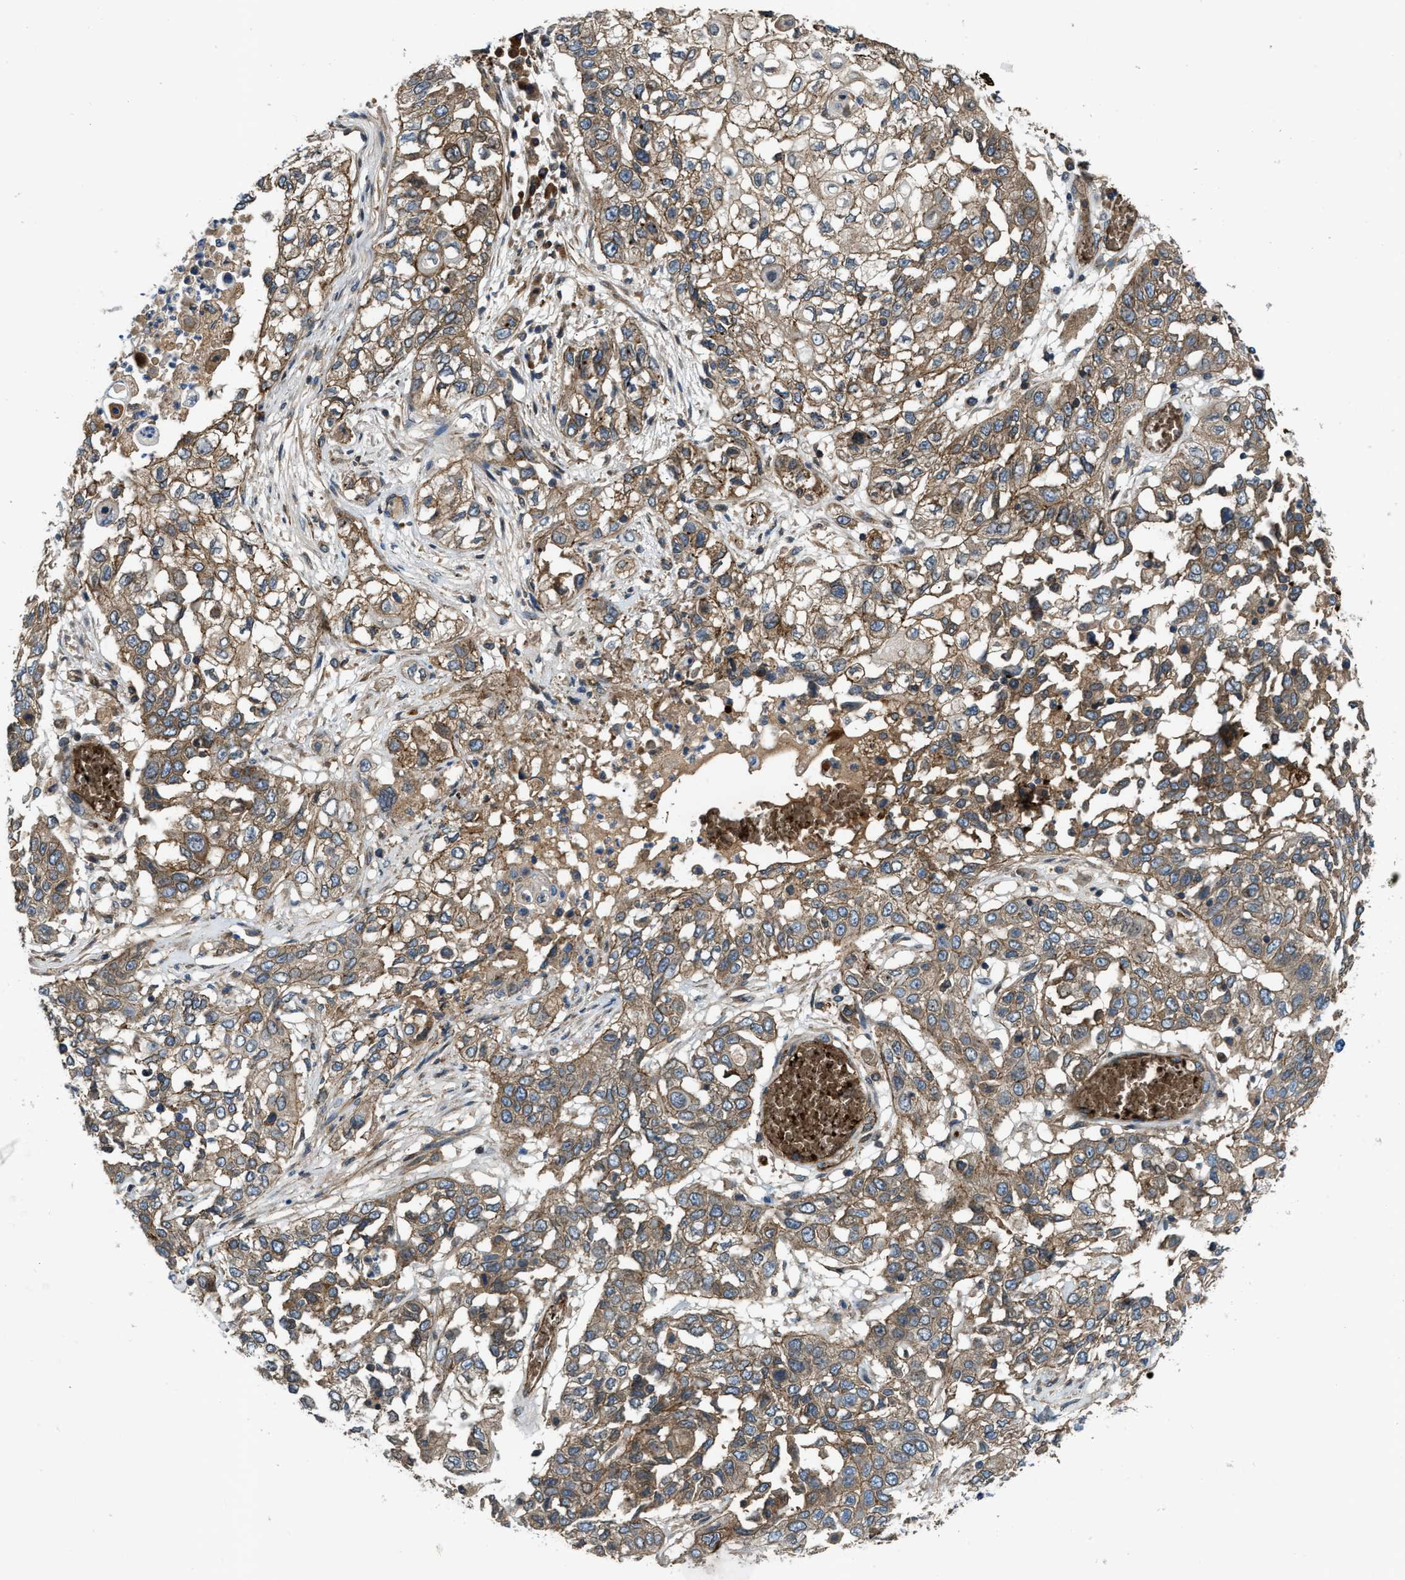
{"staining": {"intensity": "moderate", "quantity": "25%-75%", "location": "cytoplasmic/membranous"}, "tissue": "lung cancer", "cell_type": "Tumor cells", "image_type": "cancer", "snomed": [{"axis": "morphology", "description": "Squamous cell carcinoma, NOS"}, {"axis": "topography", "description": "Lung"}], "caption": "Immunohistochemical staining of lung cancer (squamous cell carcinoma) reveals medium levels of moderate cytoplasmic/membranous expression in approximately 25%-75% of tumor cells.", "gene": "ERC1", "patient": {"sex": "male", "age": 71}}